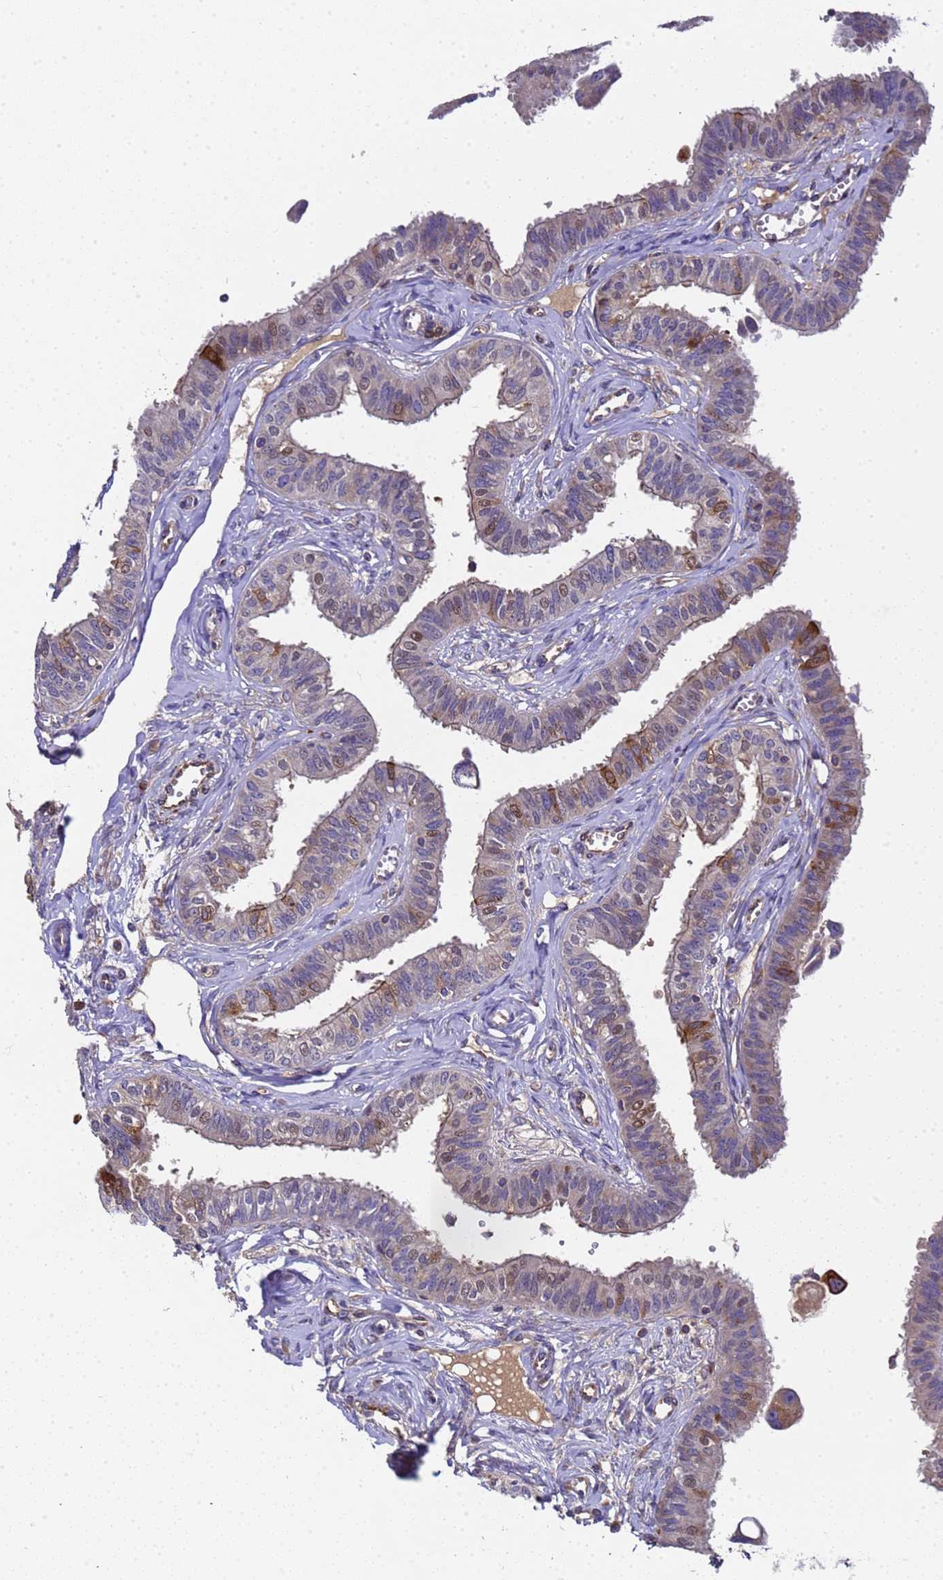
{"staining": {"intensity": "strong", "quantity": "25%-75%", "location": "cytoplasmic/membranous"}, "tissue": "fallopian tube", "cell_type": "Glandular cells", "image_type": "normal", "snomed": [{"axis": "morphology", "description": "Normal tissue, NOS"}, {"axis": "morphology", "description": "Carcinoma, NOS"}, {"axis": "topography", "description": "Fallopian tube"}, {"axis": "topography", "description": "Ovary"}], "caption": "Immunohistochemistry of benign human fallopian tube demonstrates high levels of strong cytoplasmic/membranous positivity in approximately 25%-75% of glandular cells.", "gene": "MOCS1", "patient": {"sex": "female", "age": 59}}